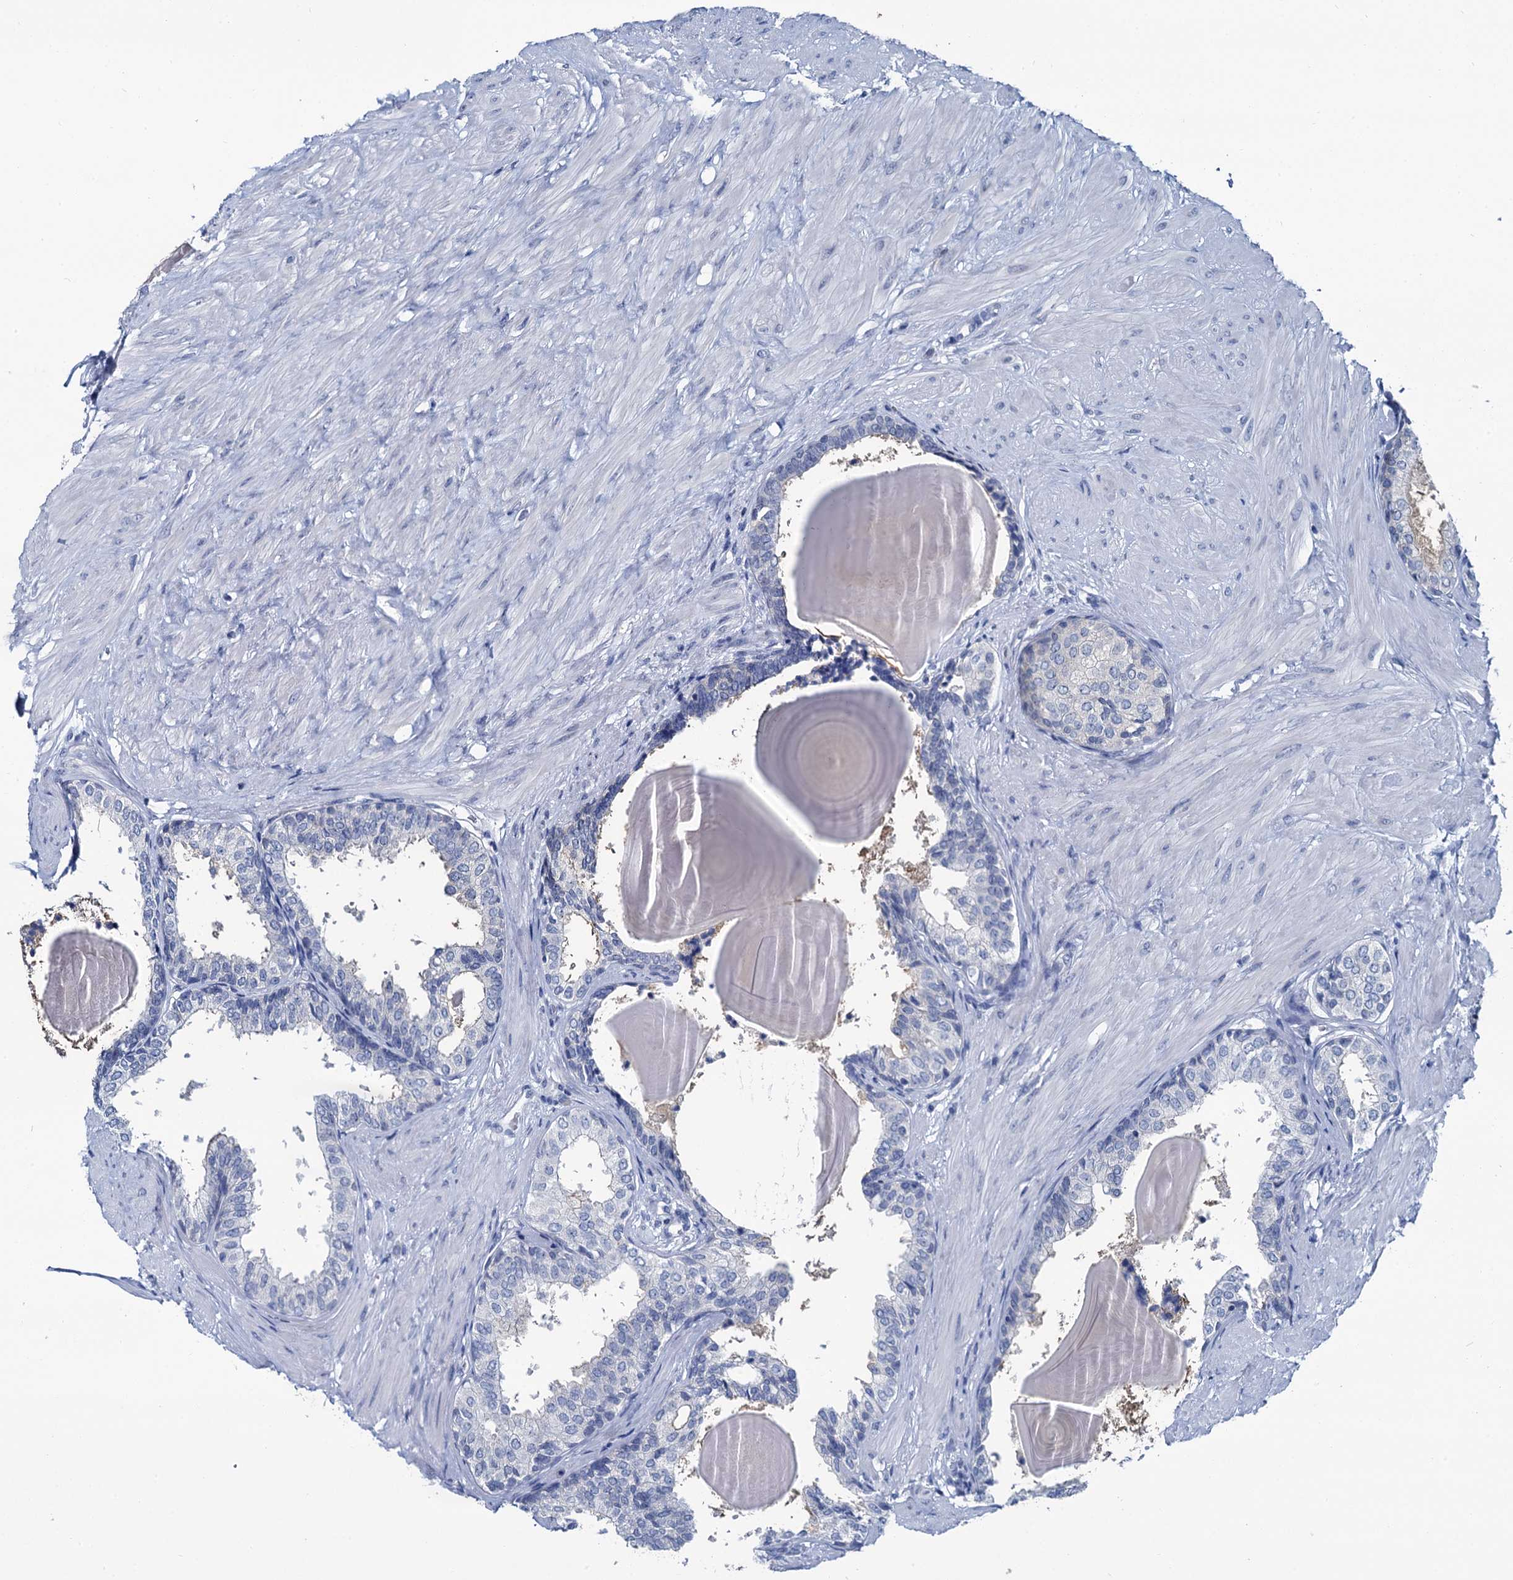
{"staining": {"intensity": "moderate", "quantity": "<25%", "location": "cytoplasmic/membranous"}, "tissue": "prostate", "cell_type": "Glandular cells", "image_type": "normal", "snomed": [{"axis": "morphology", "description": "Normal tissue, NOS"}, {"axis": "topography", "description": "Prostate"}], "caption": "Unremarkable prostate was stained to show a protein in brown. There is low levels of moderate cytoplasmic/membranous staining in approximately <25% of glandular cells. (brown staining indicates protein expression, while blue staining denotes nuclei).", "gene": "MIOX", "patient": {"sex": "male", "age": 48}}